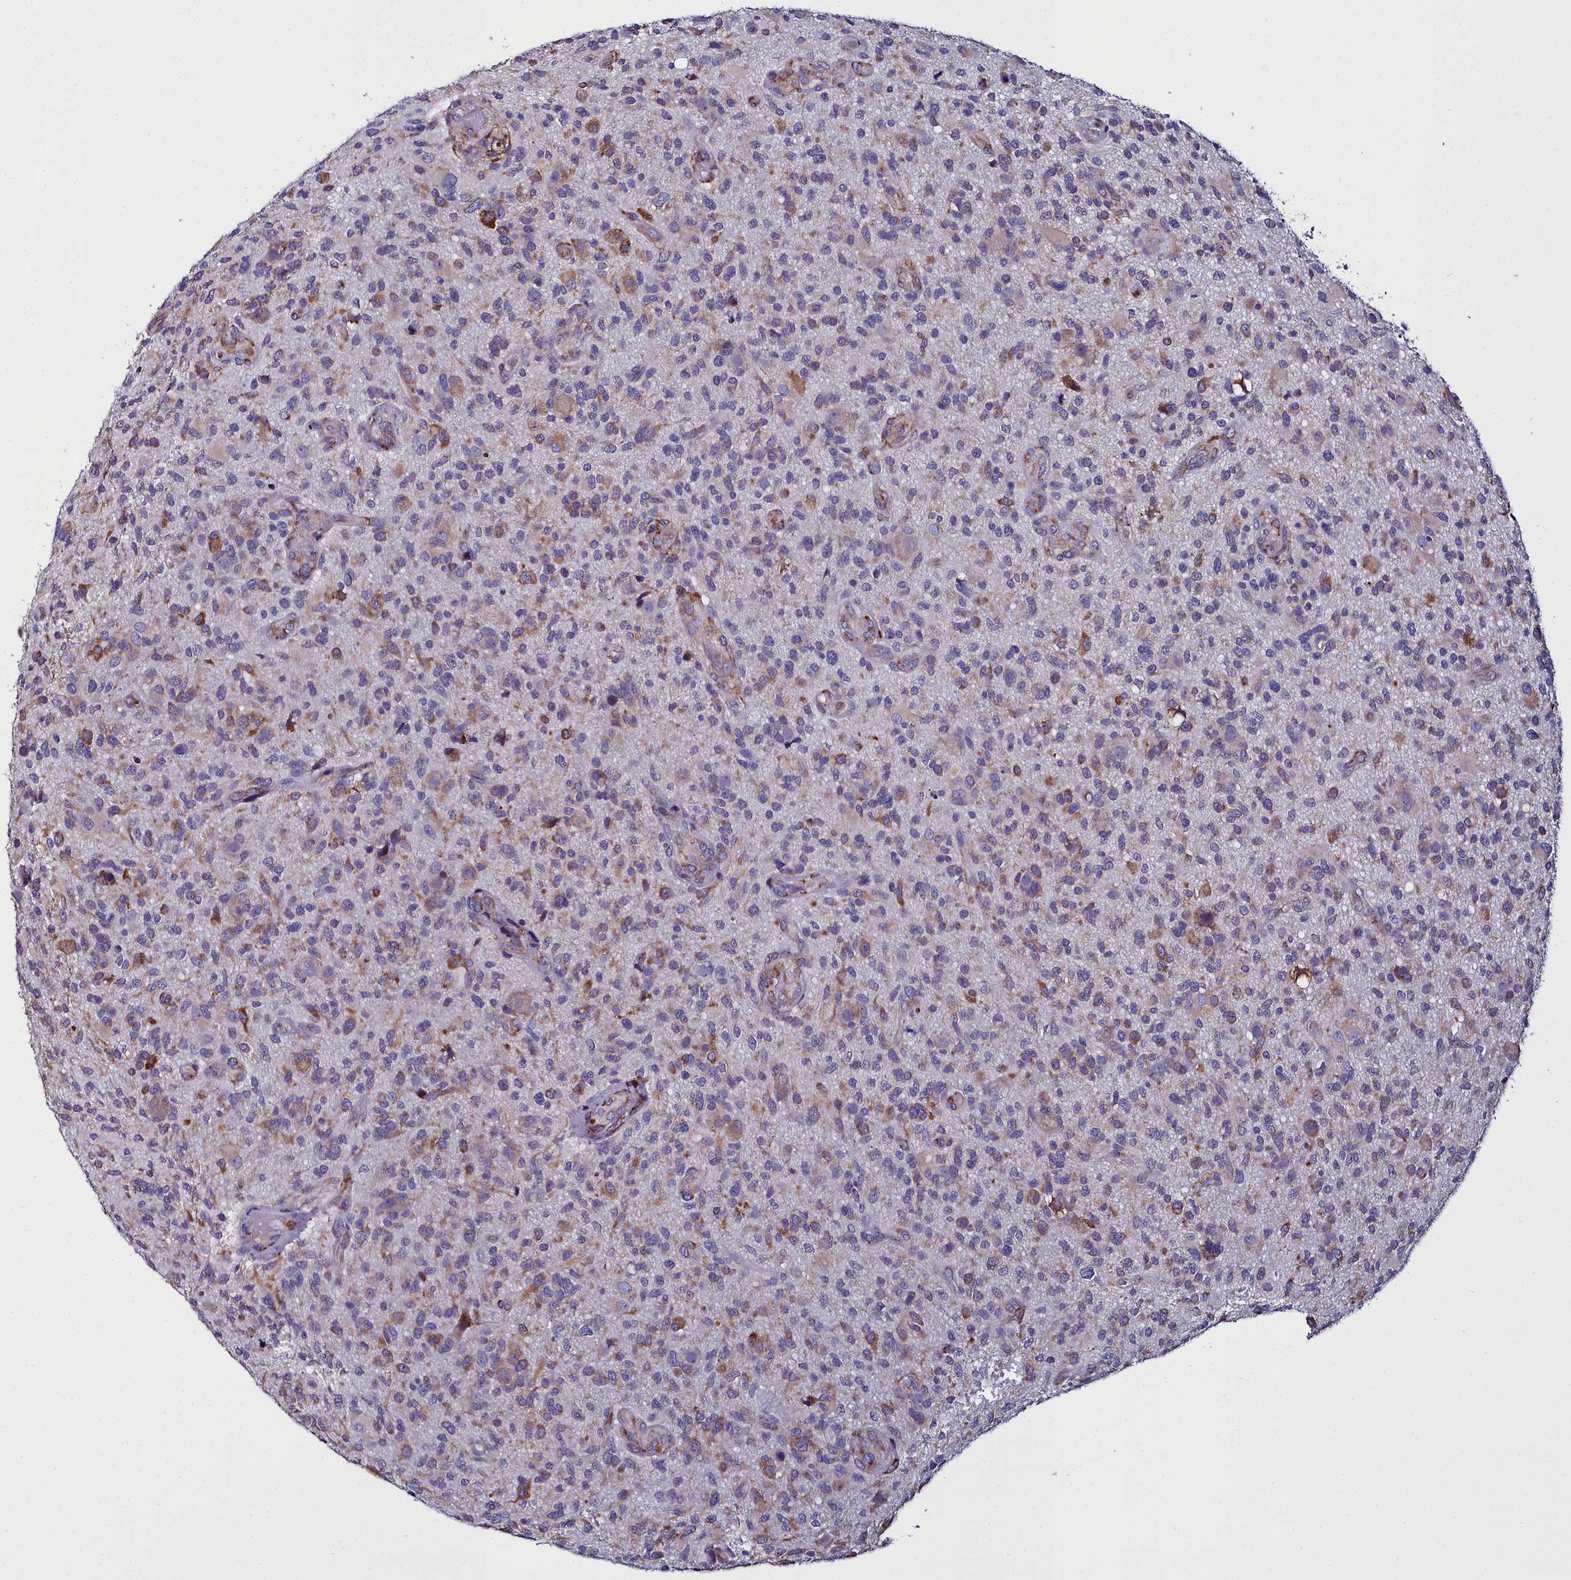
{"staining": {"intensity": "moderate", "quantity": "25%-75%", "location": "cytoplasmic/membranous"}, "tissue": "glioma", "cell_type": "Tumor cells", "image_type": "cancer", "snomed": [{"axis": "morphology", "description": "Glioma, malignant, High grade"}, {"axis": "topography", "description": "Brain"}], "caption": "Immunohistochemistry (IHC) histopathology image of malignant high-grade glioma stained for a protein (brown), which reveals medium levels of moderate cytoplasmic/membranous positivity in approximately 25%-75% of tumor cells.", "gene": "TXNDC5", "patient": {"sex": "male", "age": 47}}